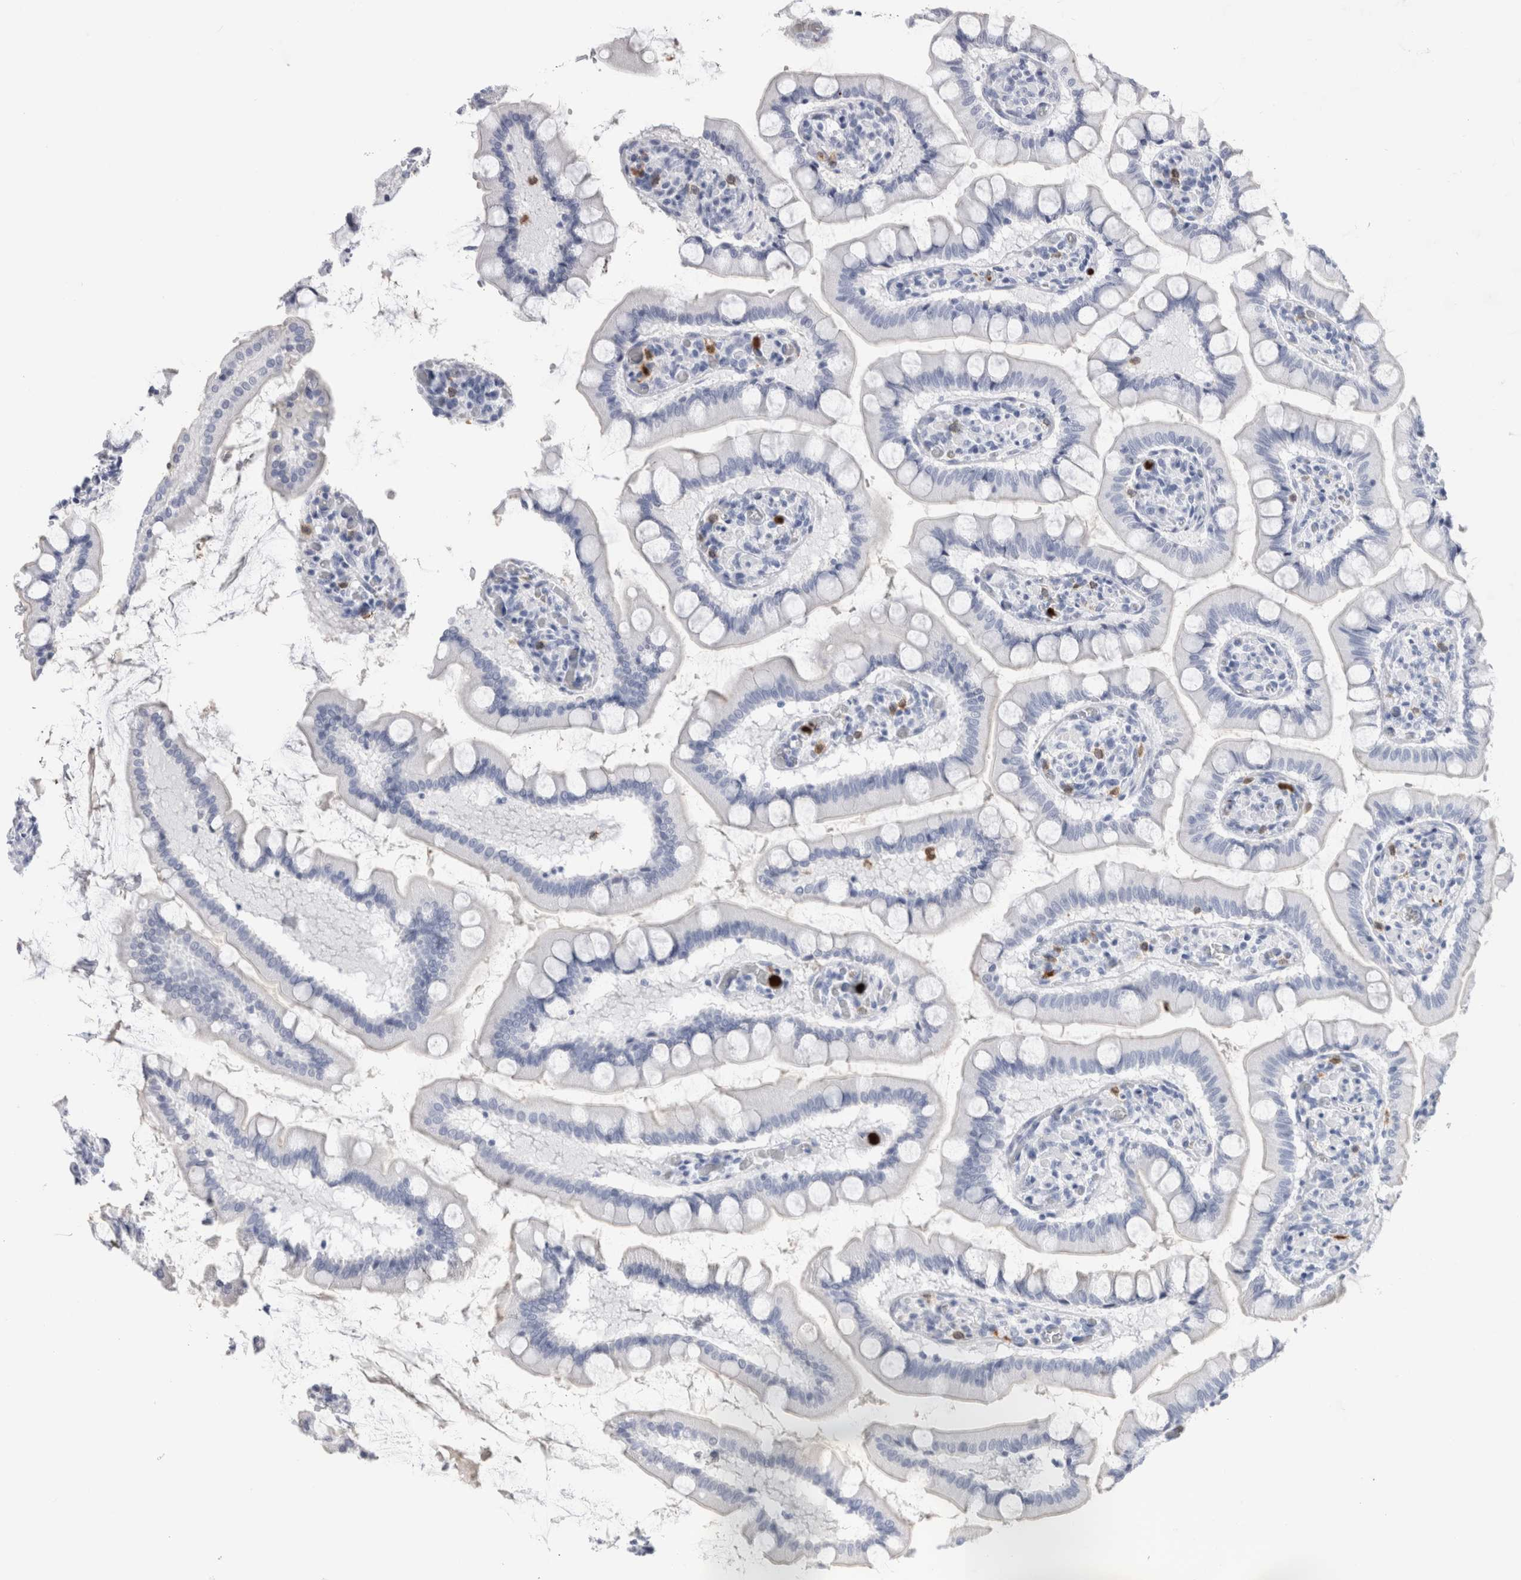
{"staining": {"intensity": "negative", "quantity": "none", "location": "none"}, "tissue": "small intestine", "cell_type": "Glandular cells", "image_type": "normal", "snomed": [{"axis": "morphology", "description": "Normal tissue, NOS"}, {"axis": "topography", "description": "Small intestine"}], "caption": "High power microscopy photomicrograph of an immunohistochemistry image of benign small intestine, revealing no significant expression in glandular cells. (Immunohistochemistry (ihc), brightfield microscopy, high magnification).", "gene": "S100A8", "patient": {"sex": "male", "age": 41}}